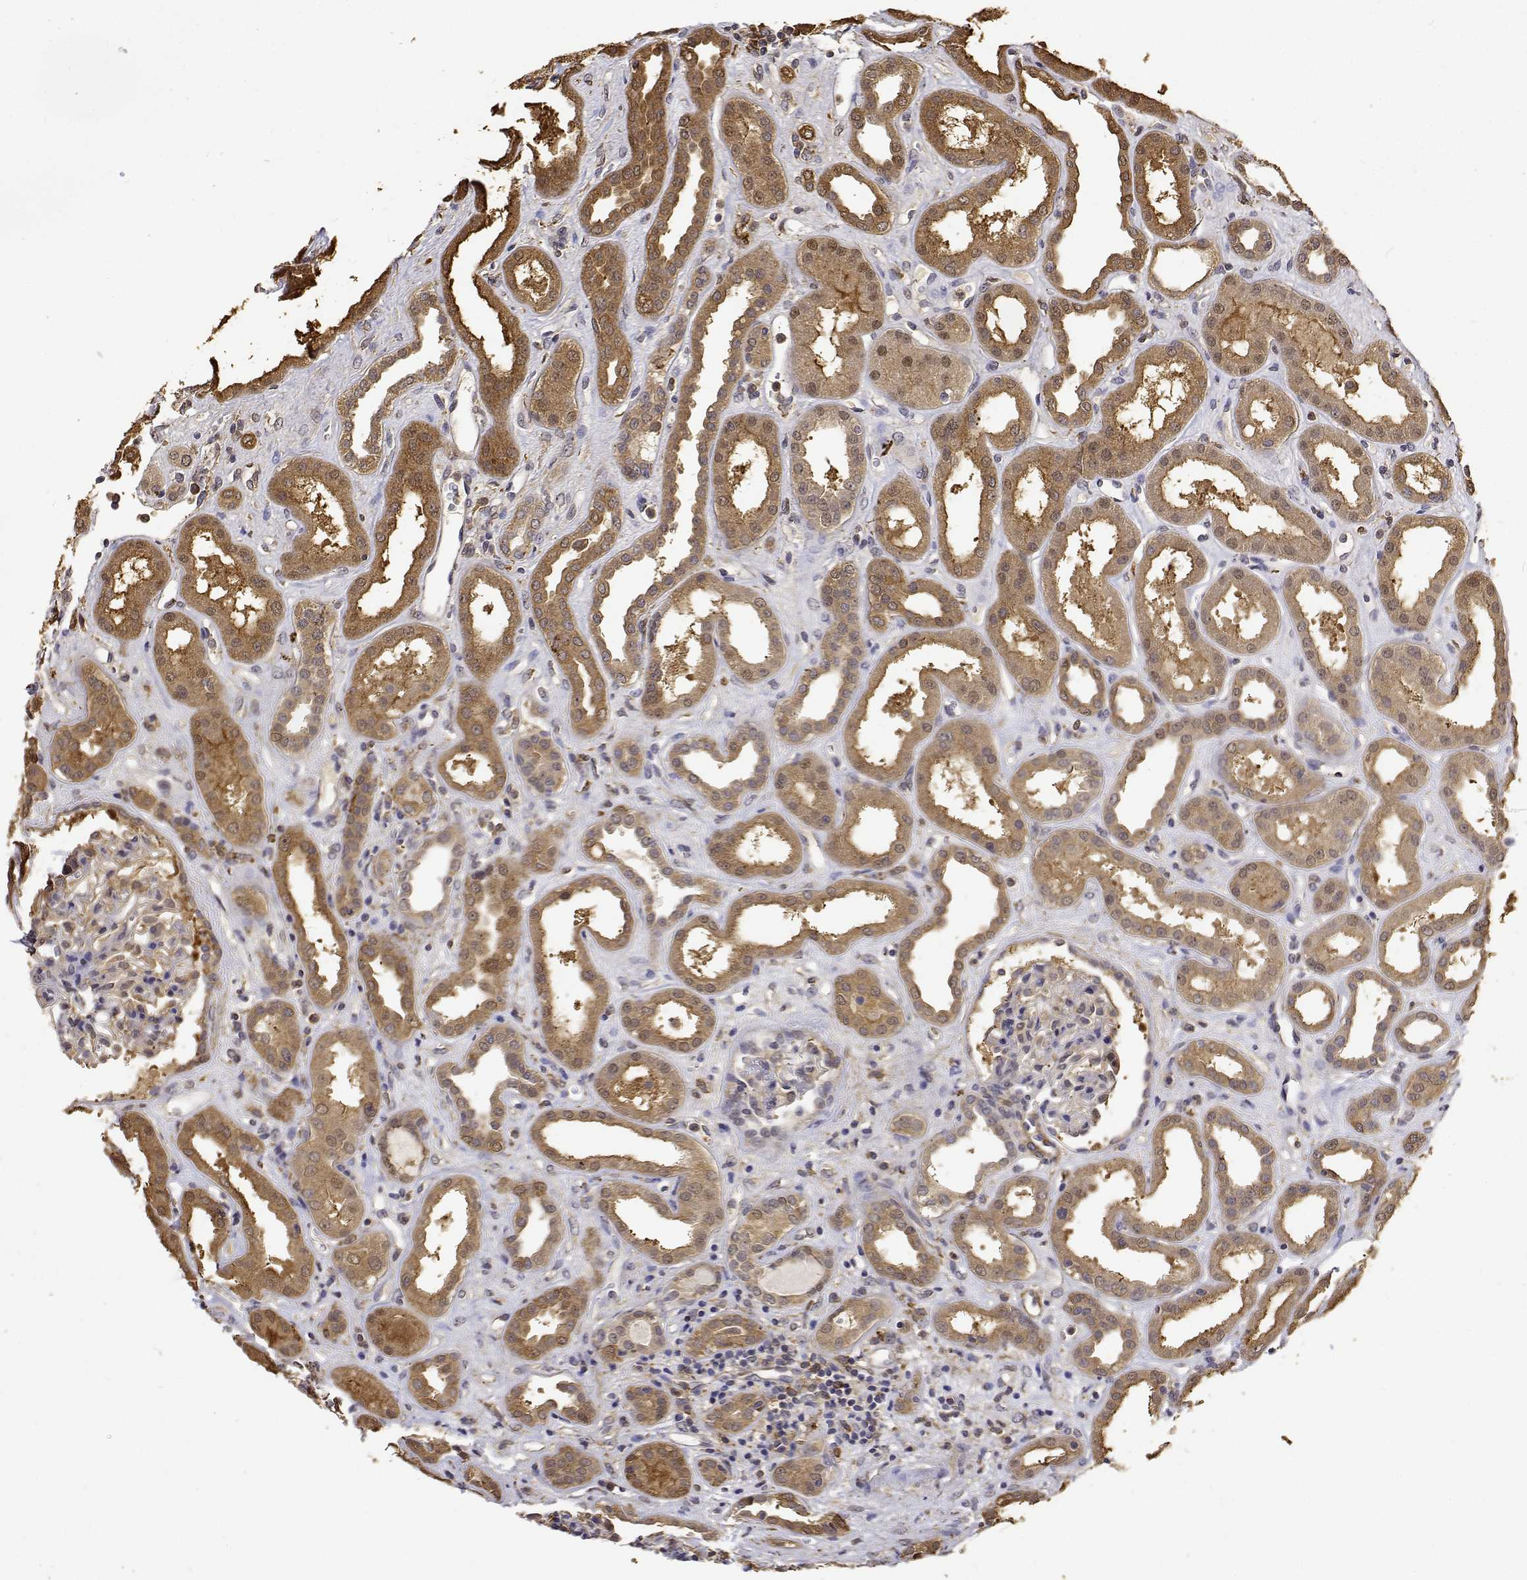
{"staining": {"intensity": "negative", "quantity": "none", "location": "none"}, "tissue": "kidney", "cell_type": "Cells in glomeruli", "image_type": "normal", "snomed": [{"axis": "morphology", "description": "Normal tissue, NOS"}, {"axis": "topography", "description": "Kidney"}], "caption": "DAB immunohistochemical staining of unremarkable kidney demonstrates no significant positivity in cells in glomeruli.", "gene": "PCID2", "patient": {"sex": "male", "age": 59}}